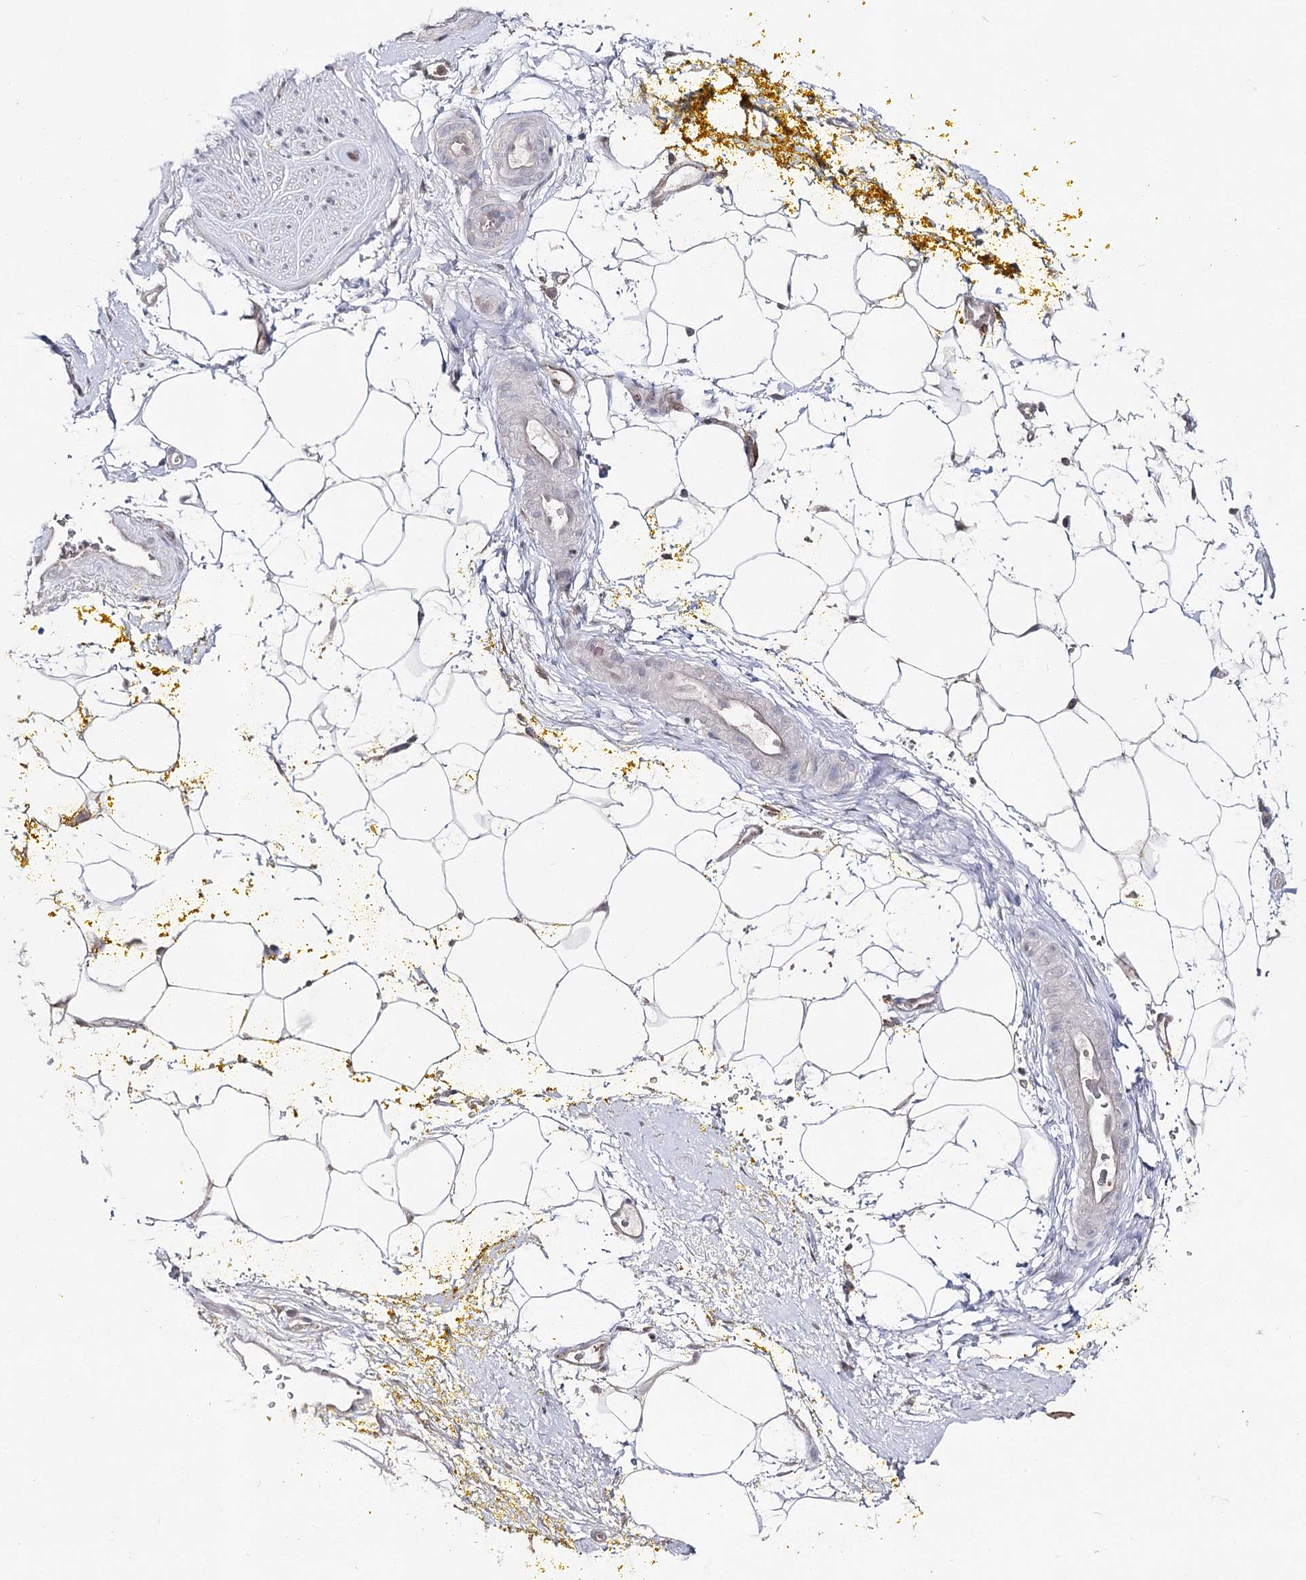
{"staining": {"intensity": "negative", "quantity": "none", "location": "none"}, "tissue": "adipose tissue", "cell_type": "Adipocytes", "image_type": "normal", "snomed": [{"axis": "morphology", "description": "Normal tissue, NOS"}, {"axis": "morphology", "description": "Adenocarcinoma, Low grade"}, {"axis": "topography", "description": "Prostate"}, {"axis": "topography", "description": "Peripheral nerve tissue"}], "caption": "High magnification brightfield microscopy of unremarkable adipose tissue stained with DAB (brown) and counterstained with hematoxylin (blue): adipocytes show no significant staining. (DAB immunohistochemistry (IHC), high magnification).", "gene": "HSD11B2", "patient": {"sex": "male", "age": 63}}